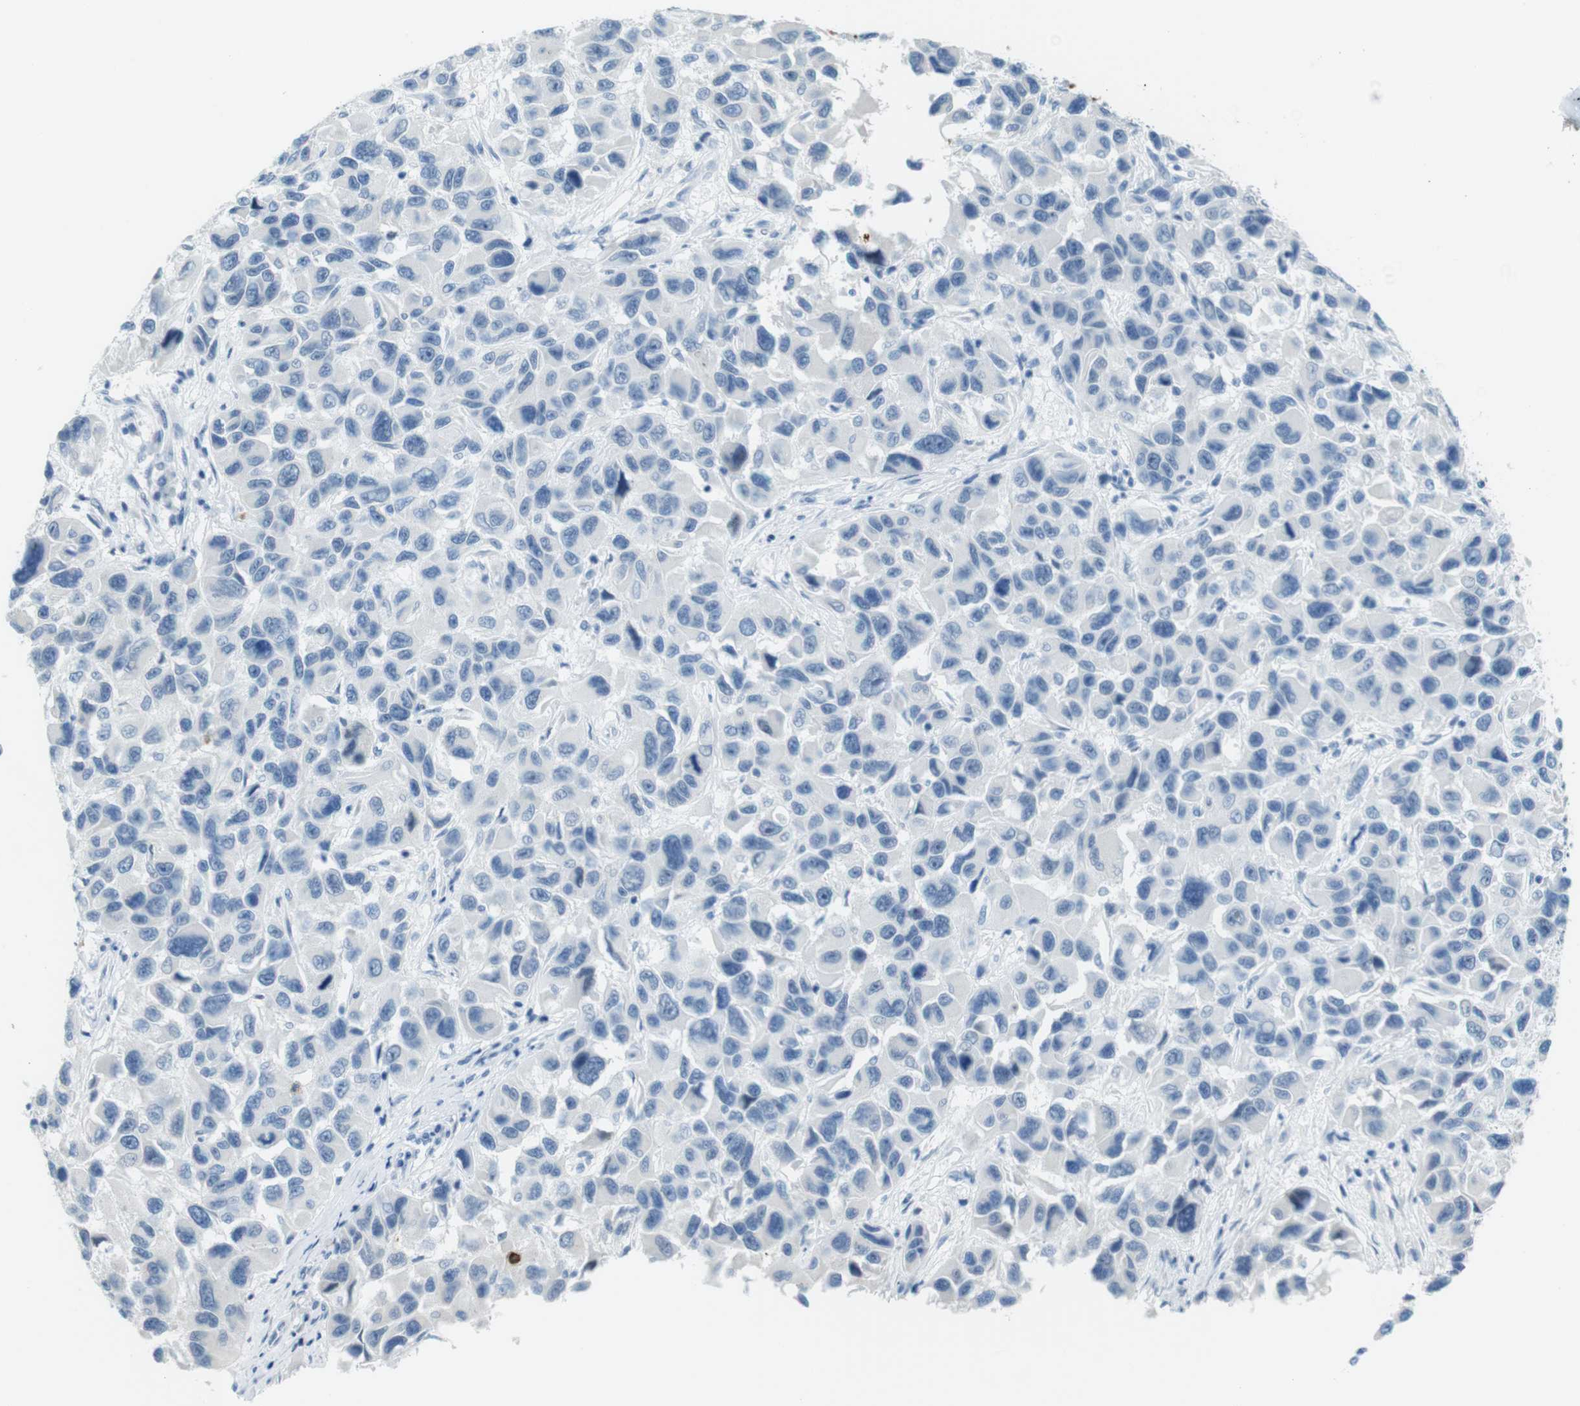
{"staining": {"intensity": "negative", "quantity": "none", "location": "none"}, "tissue": "melanoma", "cell_type": "Tumor cells", "image_type": "cancer", "snomed": [{"axis": "morphology", "description": "Malignant melanoma, NOS"}, {"axis": "topography", "description": "Skin"}], "caption": "Immunohistochemistry micrograph of neoplastic tissue: melanoma stained with DAB (3,3'-diaminobenzidine) shows no significant protein staining in tumor cells. (Immunohistochemistry (ihc), brightfield microscopy, high magnification).", "gene": "MCEMP1", "patient": {"sex": "male", "age": 53}}